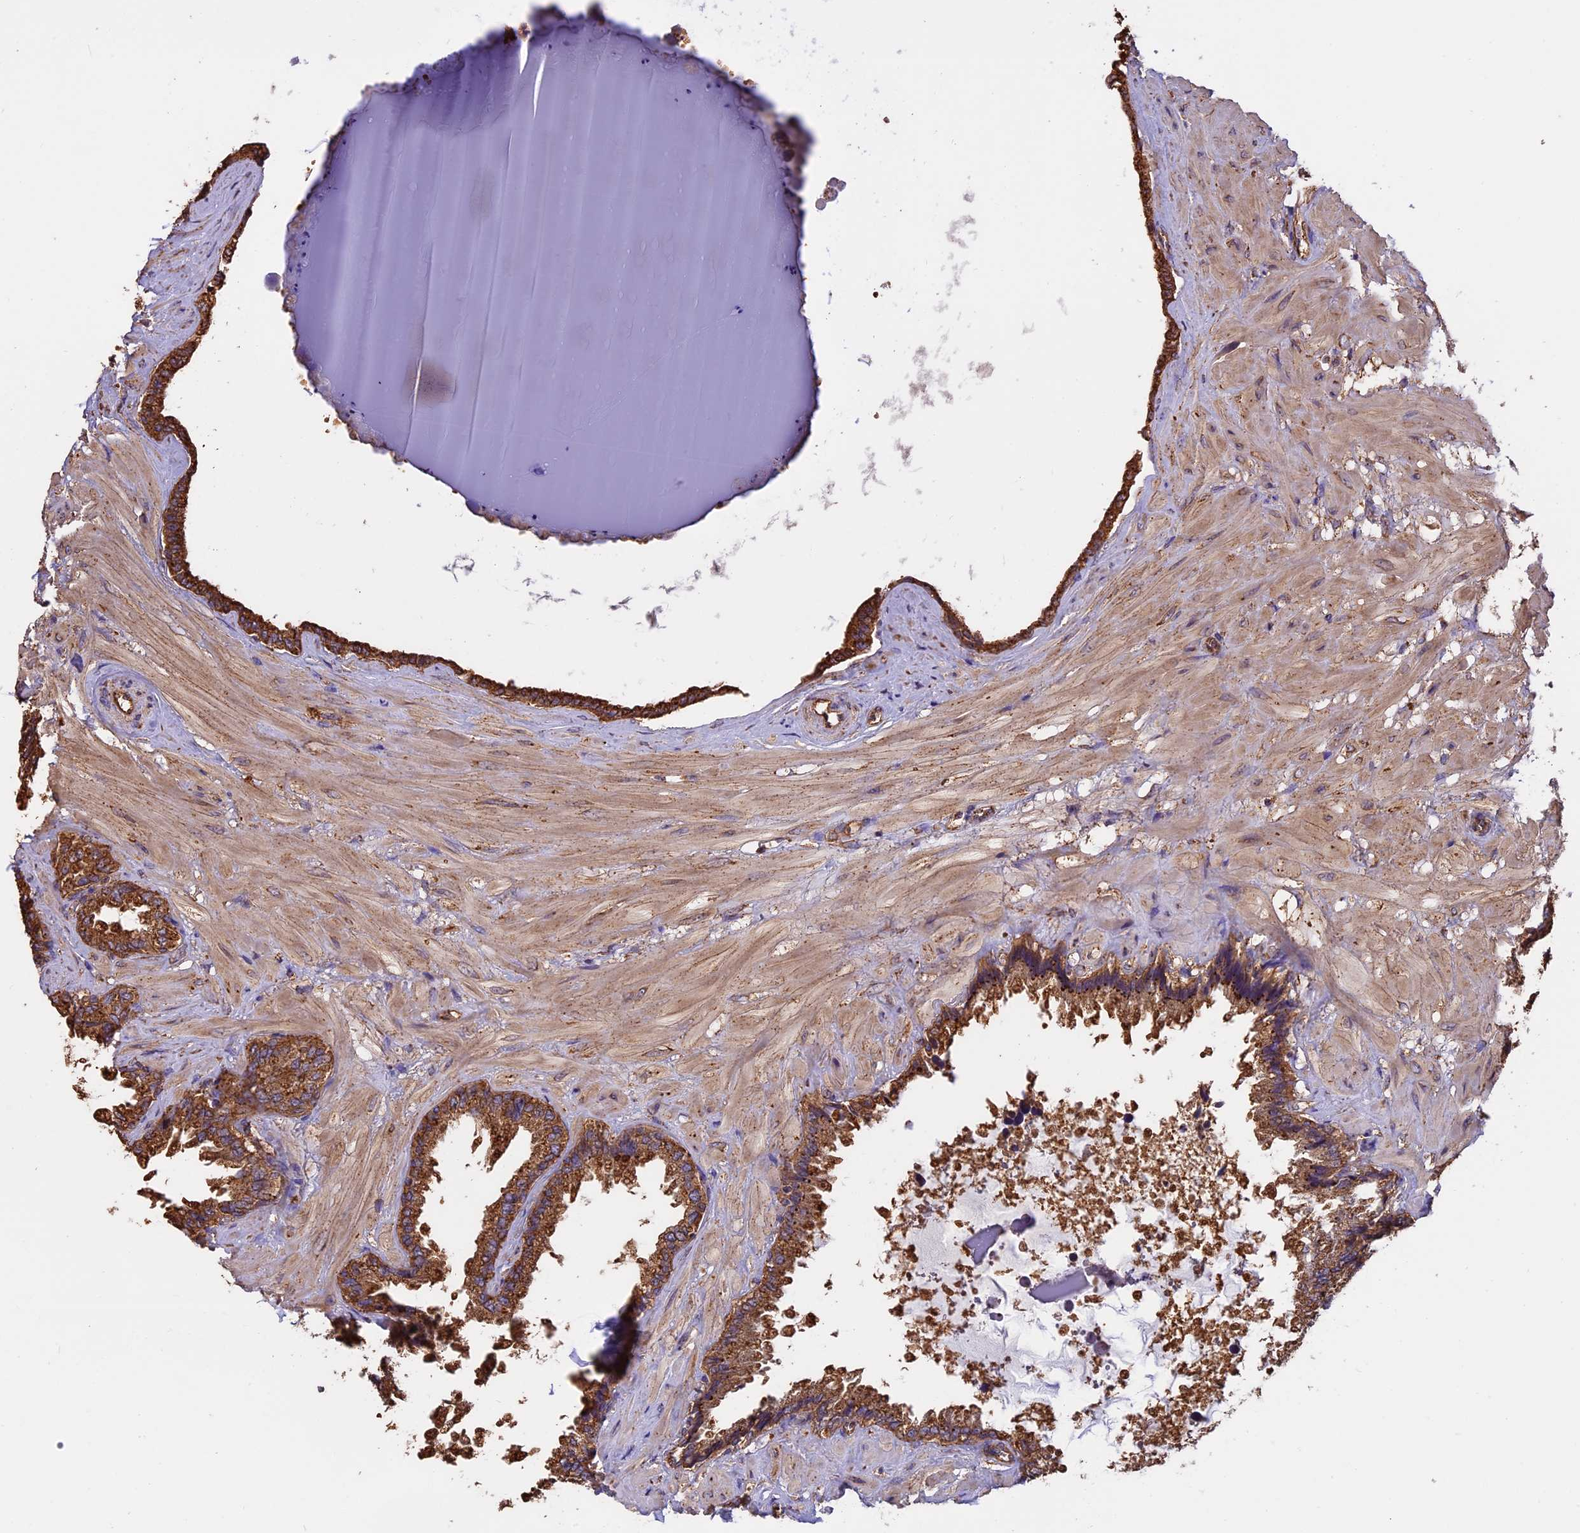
{"staining": {"intensity": "strong", "quantity": ">75%", "location": "cytoplasmic/membranous"}, "tissue": "seminal vesicle", "cell_type": "Glandular cells", "image_type": "normal", "snomed": [{"axis": "morphology", "description": "Normal tissue, NOS"}, {"axis": "topography", "description": "Seminal veicle"}], "caption": "Seminal vesicle stained for a protein displays strong cytoplasmic/membranous positivity in glandular cells. The protein is shown in brown color, while the nuclei are stained blue.", "gene": "CHMP2A", "patient": {"sex": "male", "age": 46}}